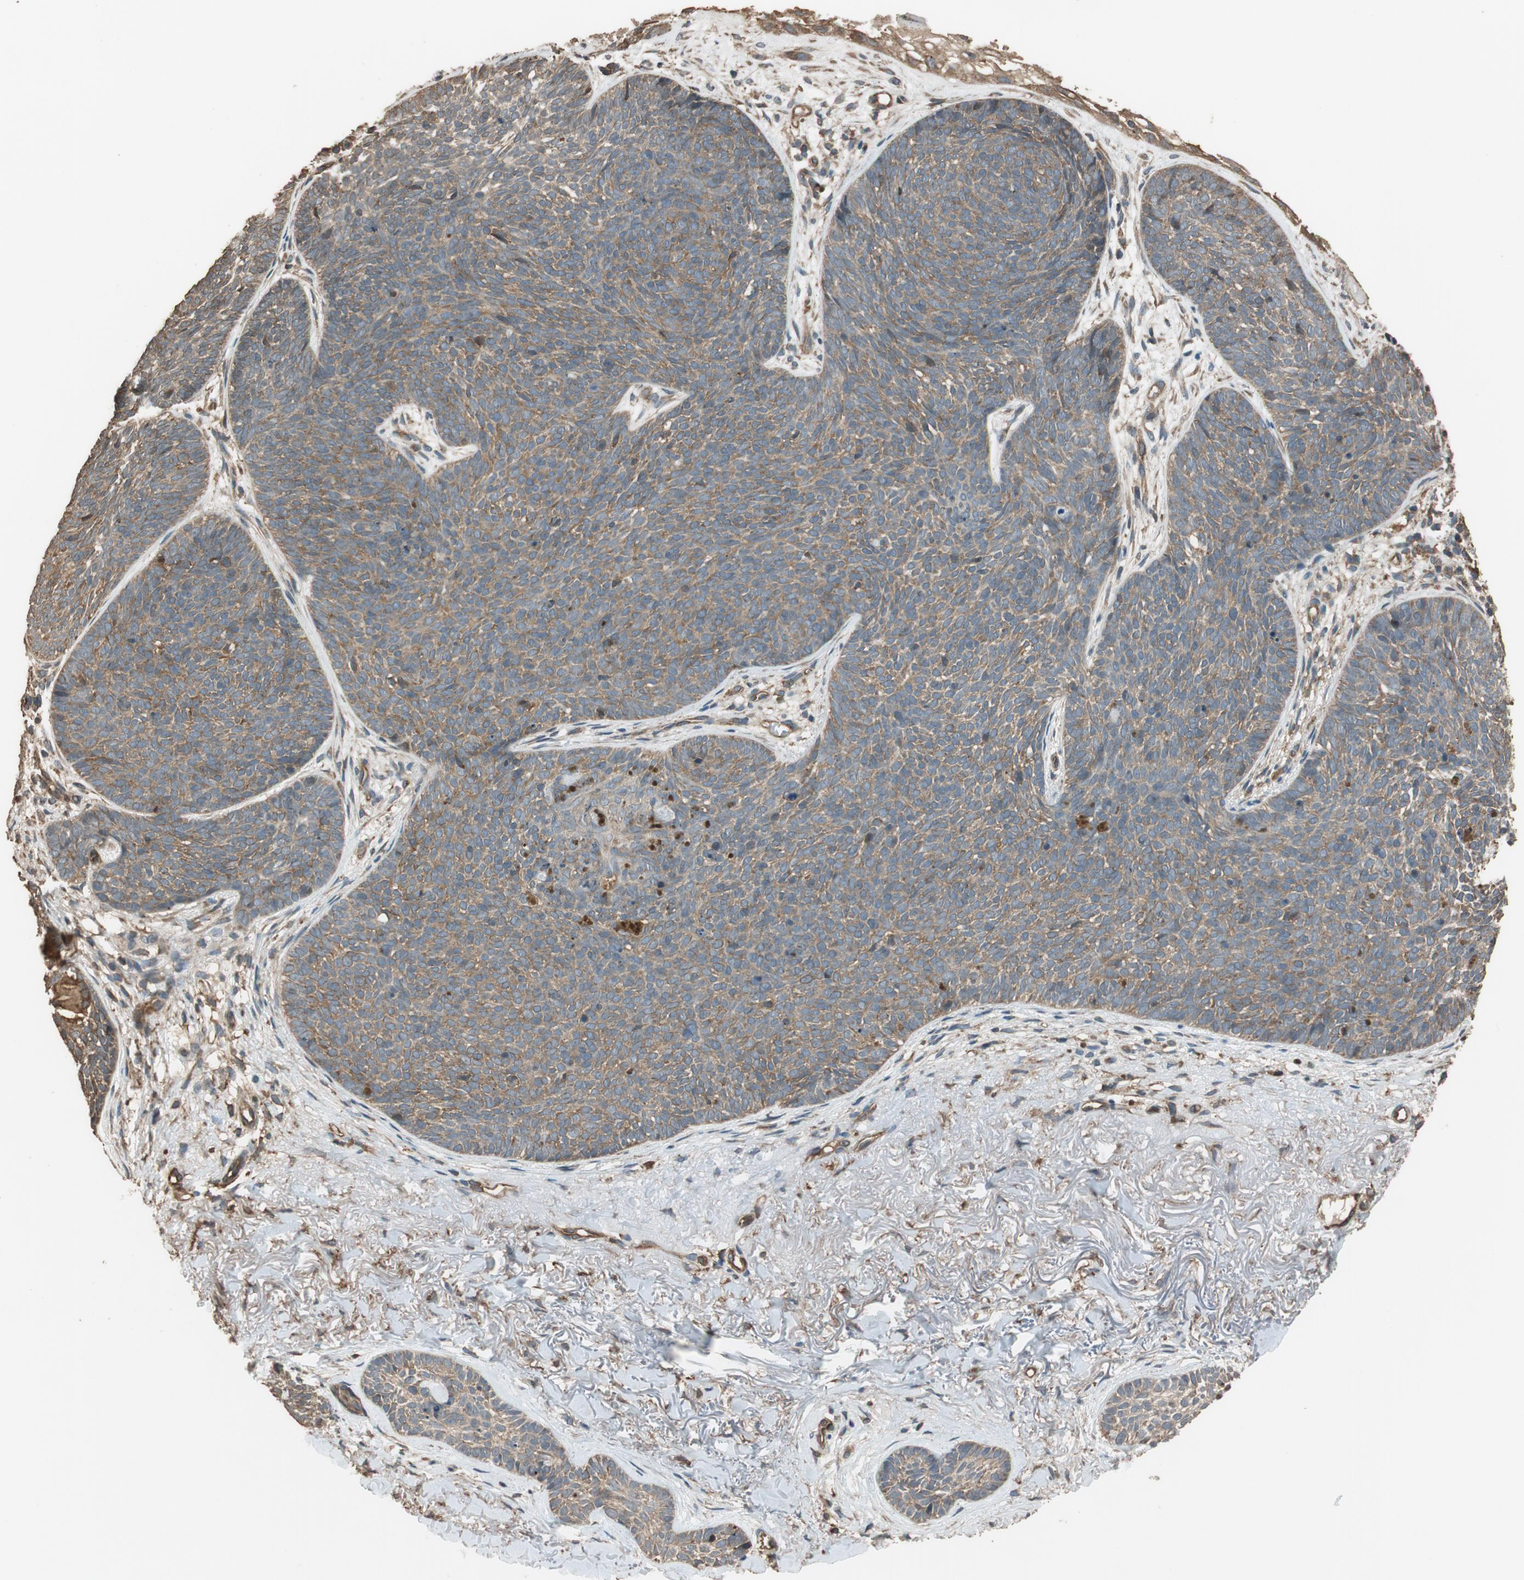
{"staining": {"intensity": "moderate", "quantity": ">75%", "location": "cytoplasmic/membranous"}, "tissue": "skin cancer", "cell_type": "Tumor cells", "image_type": "cancer", "snomed": [{"axis": "morphology", "description": "Basal cell carcinoma"}, {"axis": "topography", "description": "Skin"}], "caption": "Immunohistochemical staining of skin cancer (basal cell carcinoma) displays medium levels of moderate cytoplasmic/membranous protein expression in approximately >75% of tumor cells.", "gene": "MST1R", "patient": {"sex": "female", "age": 70}}